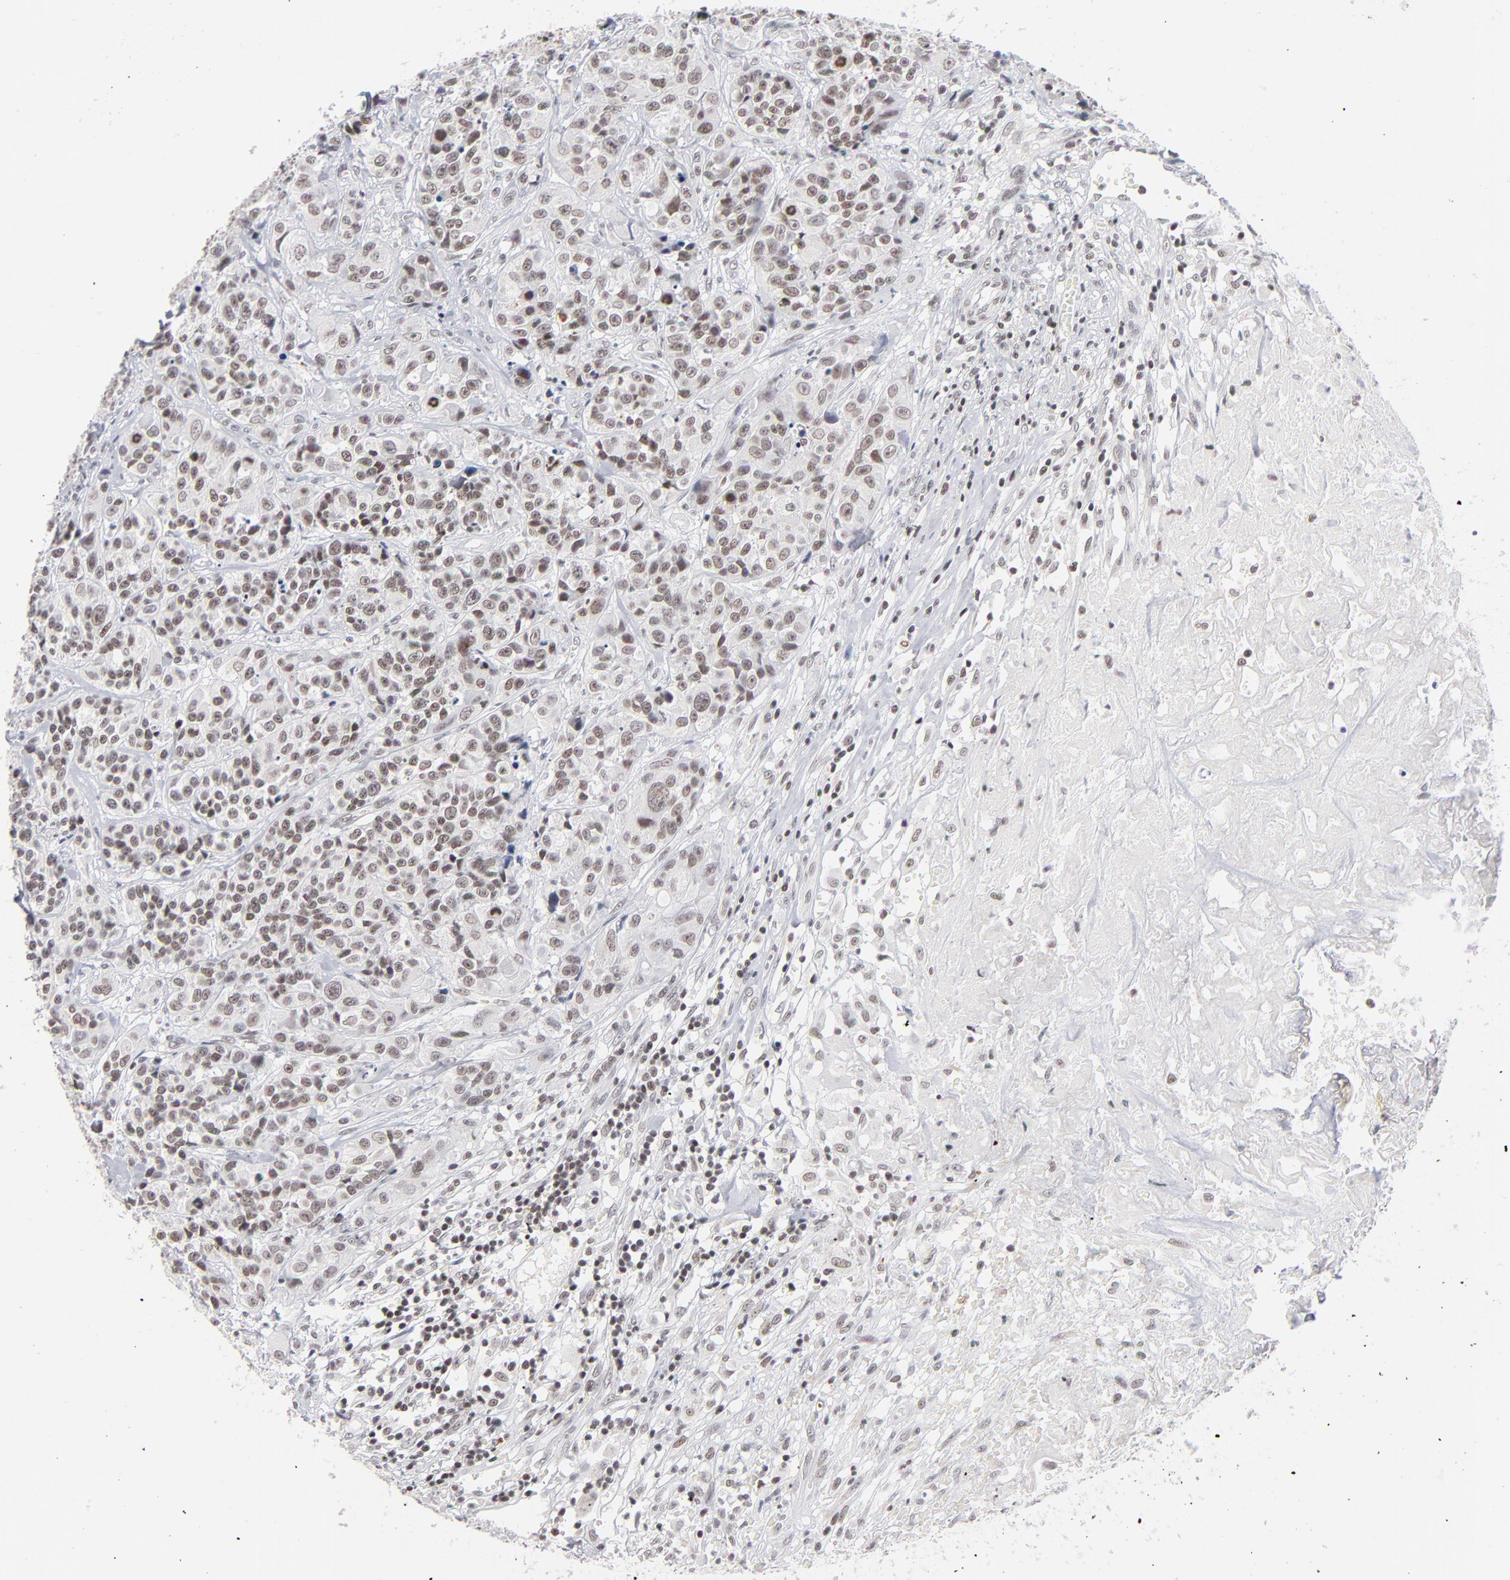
{"staining": {"intensity": "weak", "quantity": ">75%", "location": "nuclear"}, "tissue": "urothelial cancer", "cell_type": "Tumor cells", "image_type": "cancer", "snomed": [{"axis": "morphology", "description": "Urothelial carcinoma, High grade"}, {"axis": "topography", "description": "Urinary bladder"}], "caption": "IHC histopathology image of human high-grade urothelial carcinoma stained for a protein (brown), which shows low levels of weak nuclear positivity in about >75% of tumor cells.", "gene": "ZNF143", "patient": {"sex": "female", "age": 81}}